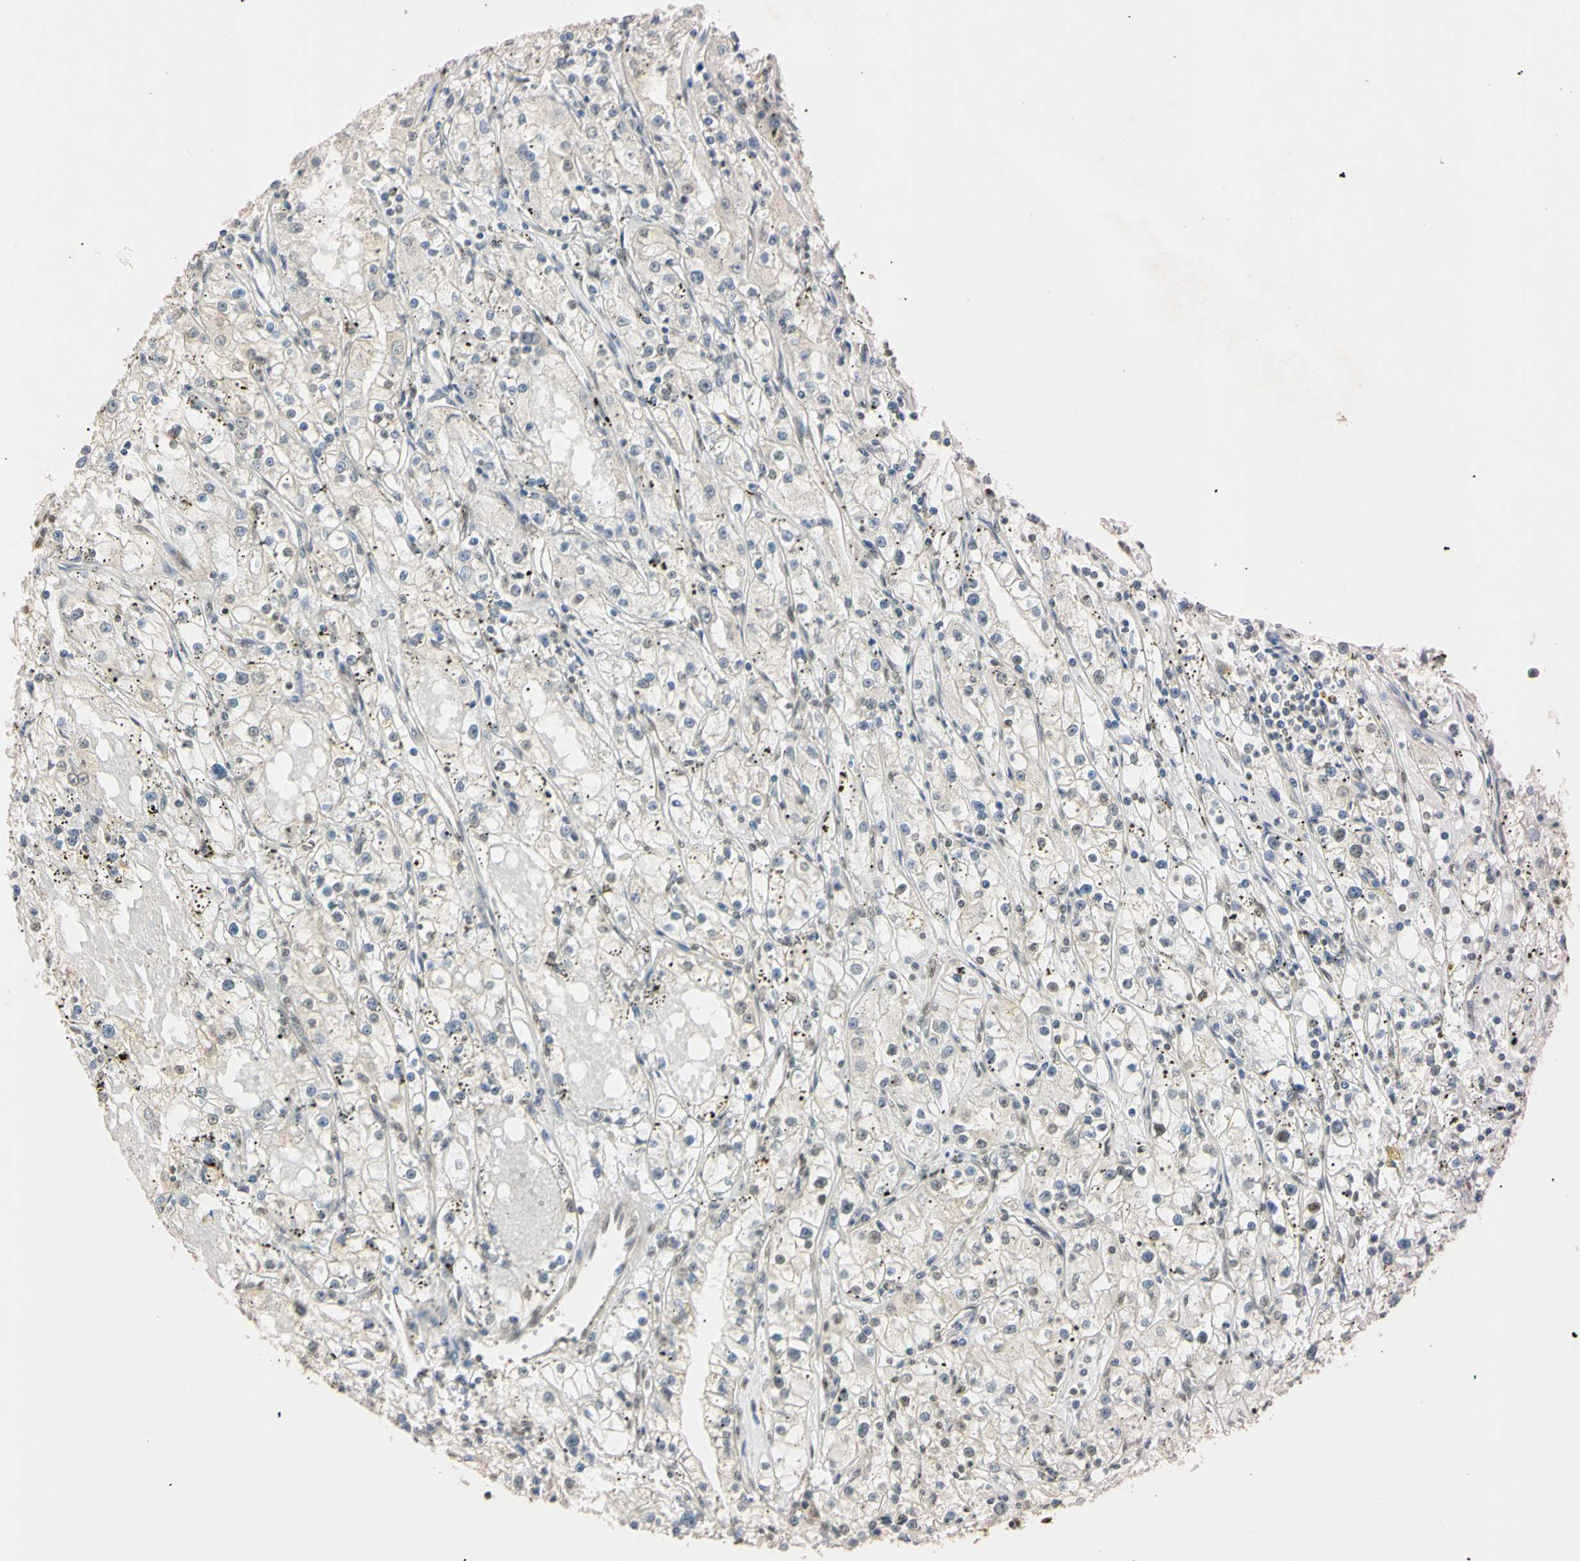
{"staining": {"intensity": "weak", "quantity": "<25%", "location": "nuclear"}, "tissue": "renal cancer", "cell_type": "Tumor cells", "image_type": "cancer", "snomed": [{"axis": "morphology", "description": "Adenocarcinoma, NOS"}, {"axis": "topography", "description": "Kidney"}], "caption": "This photomicrograph is of renal cancer stained with immunohistochemistry to label a protein in brown with the nuclei are counter-stained blue. There is no staining in tumor cells.", "gene": "SMARCA5", "patient": {"sex": "male", "age": 56}}